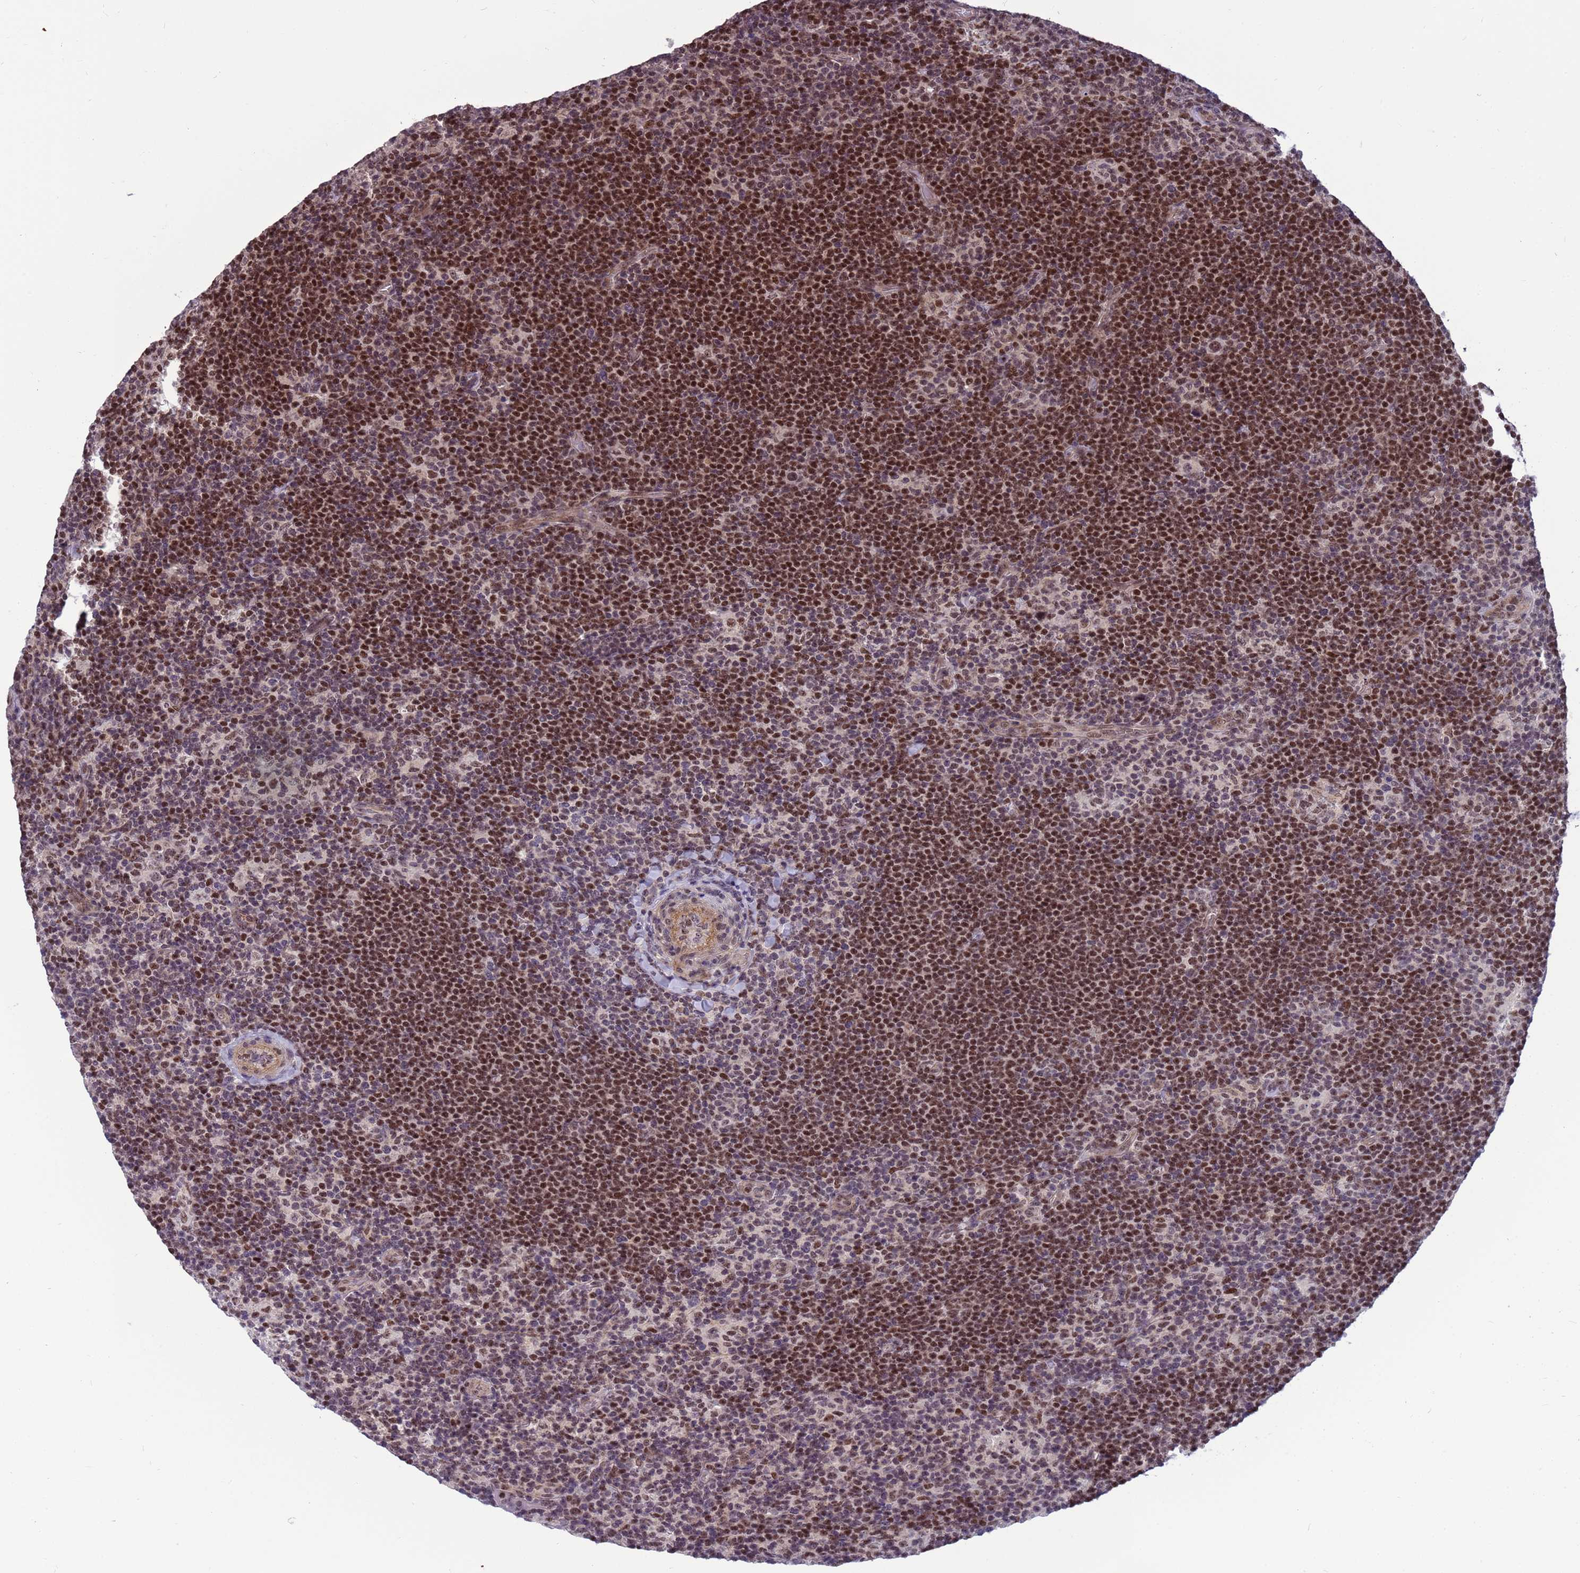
{"staining": {"intensity": "moderate", "quantity": ">75%", "location": "nuclear"}, "tissue": "lymphoma", "cell_type": "Tumor cells", "image_type": "cancer", "snomed": [{"axis": "morphology", "description": "Hodgkin's disease, NOS"}, {"axis": "topography", "description": "Lymph node"}], "caption": "Human Hodgkin's disease stained with a protein marker exhibits moderate staining in tumor cells.", "gene": "NSL1", "patient": {"sex": "female", "age": 57}}